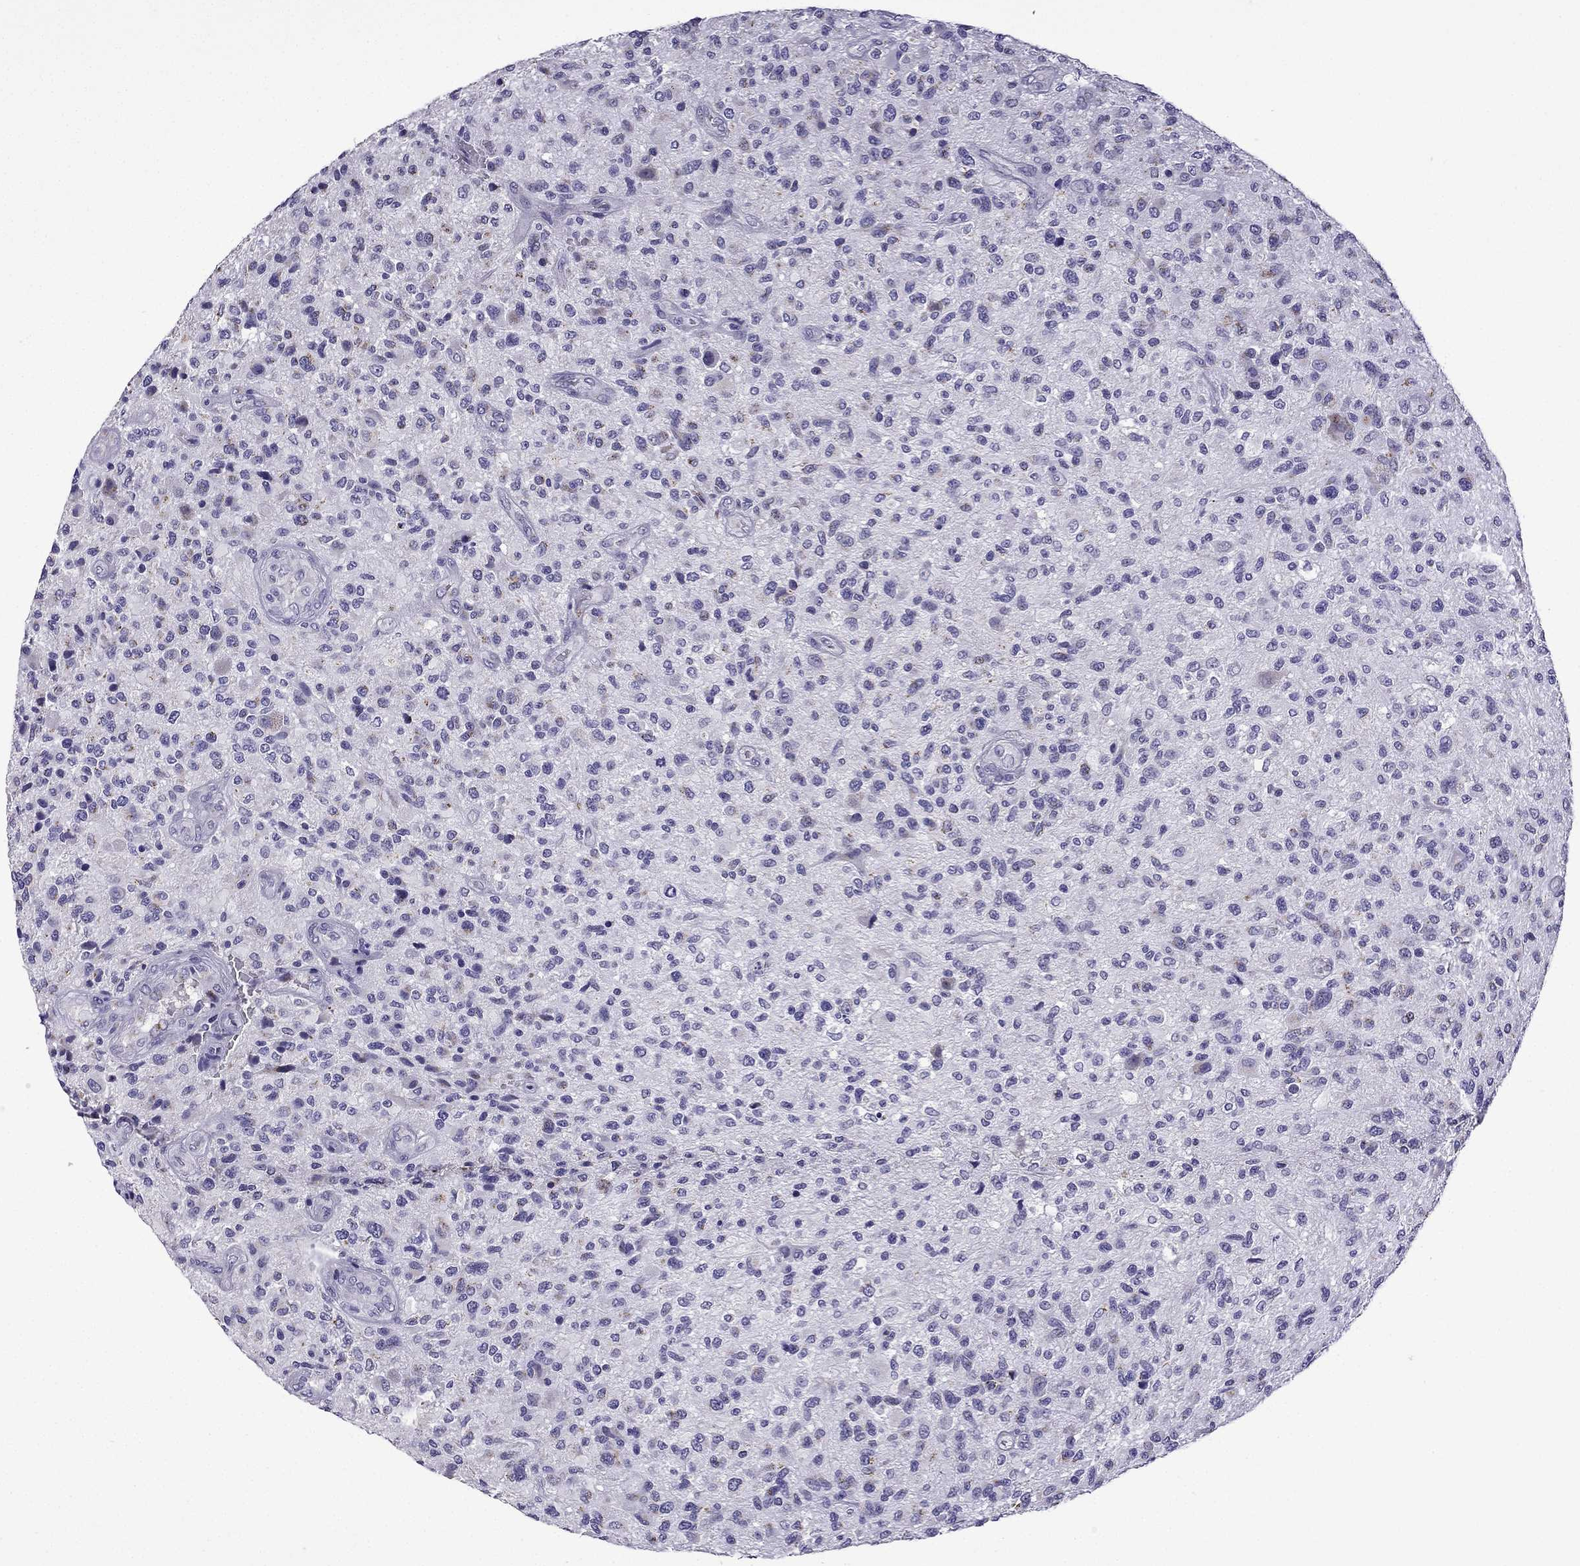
{"staining": {"intensity": "moderate", "quantity": "<25%", "location": "cytoplasmic/membranous"}, "tissue": "glioma", "cell_type": "Tumor cells", "image_type": "cancer", "snomed": [{"axis": "morphology", "description": "Glioma, malignant, High grade"}, {"axis": "topography", "description": "Brain"}], "caption": "Immunohistochemical staining of human glioma exhibits low levels of moderate cytoplasmic/membranous expression in about <25% of tumor cells.", "gene": "TTN", "patient": {"sex": "male", "age": 47}}